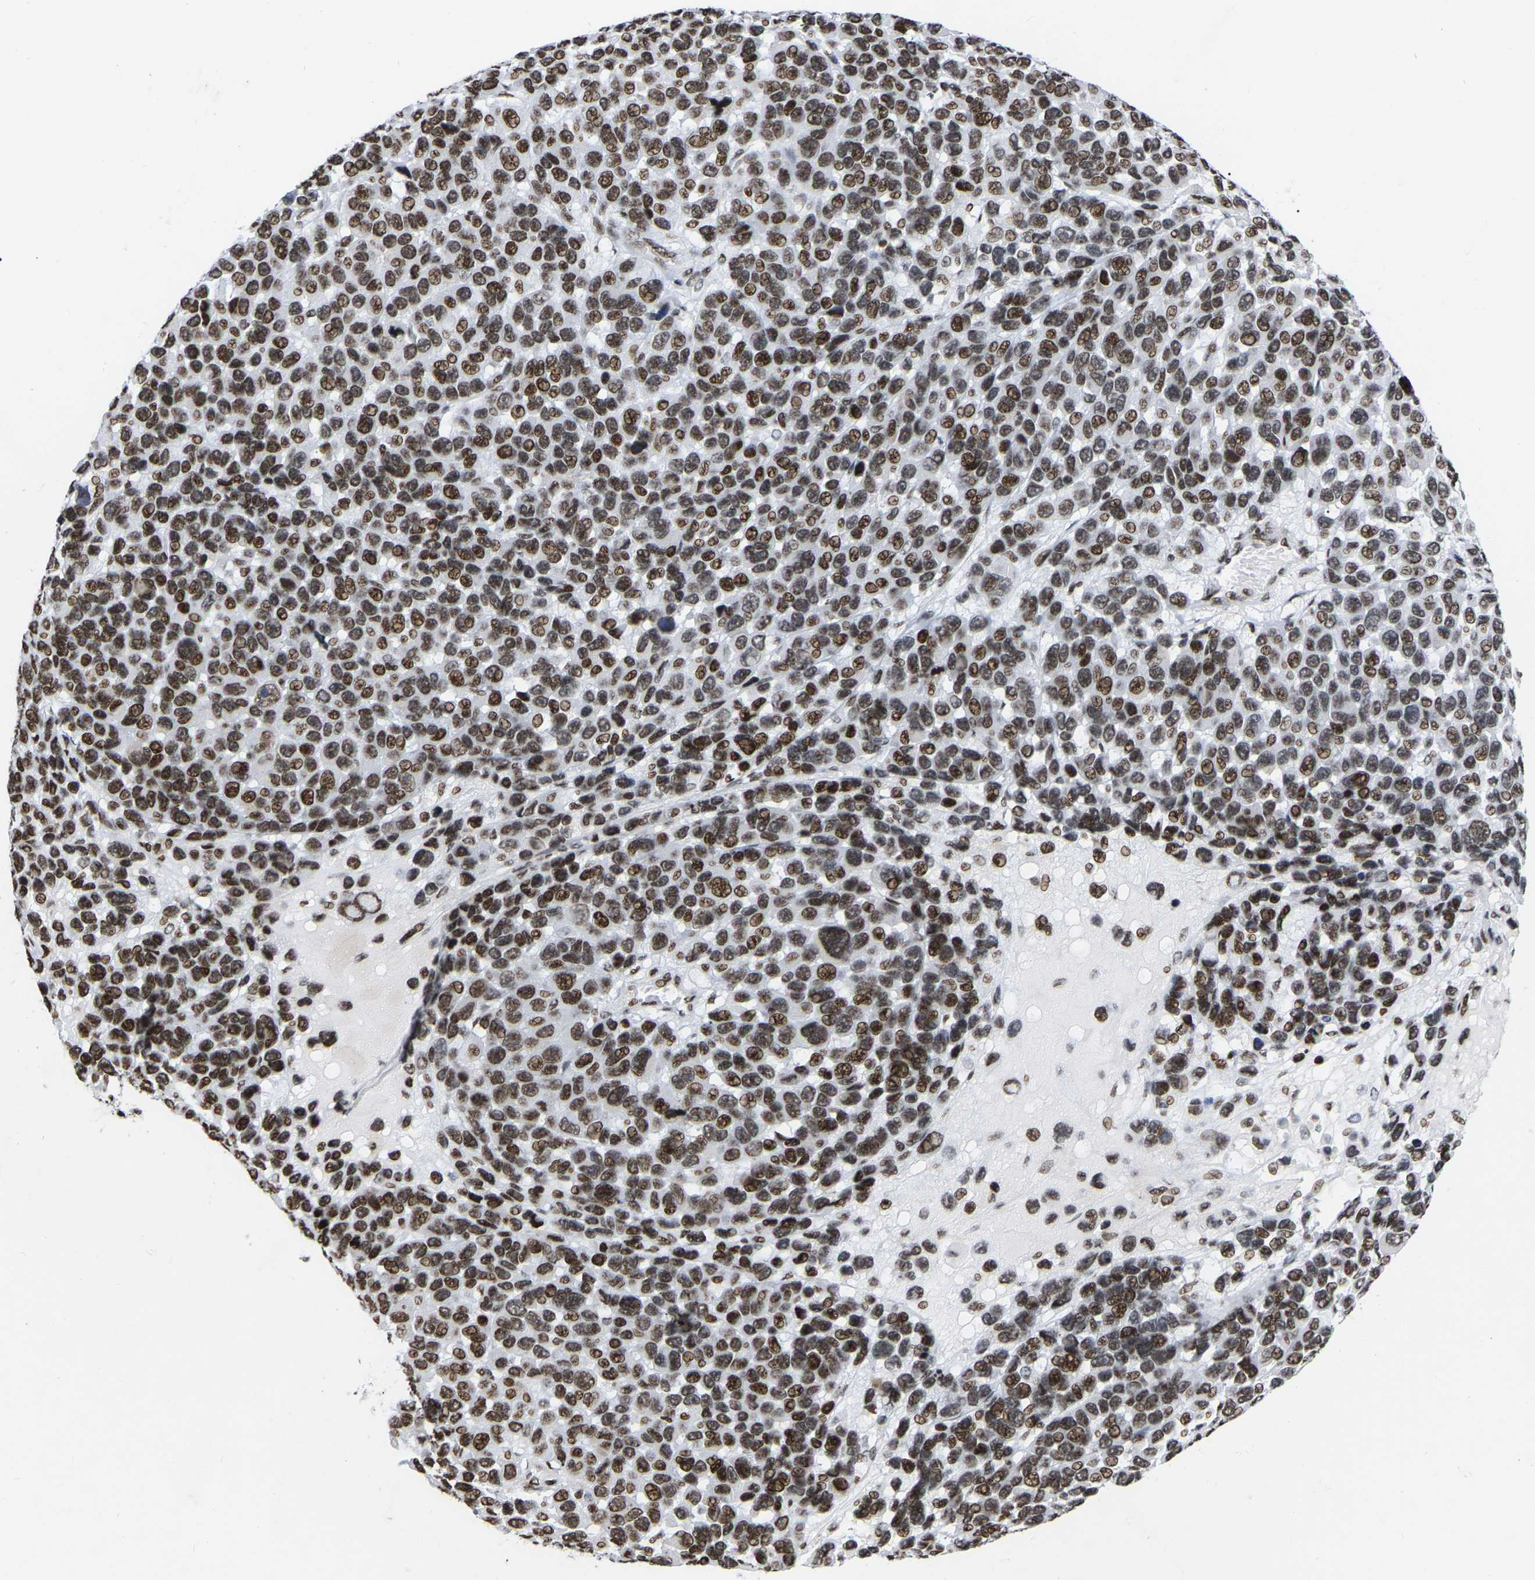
{"staining": {"intensity": "moderate", "quantity": ">75%", "location": "nuclear"}, "tissue": "melanoma", "cell_type": "Tumor cells", "image_type": "cancer", "snomed": [{"axis": "morphology", "description": "Malignant melanoma, NOS"}, {"axis": "topography", "description": "Skin"}], "caption": "There is medium levels of moderate nuclear positivity in tumor cells of malignant melanoma, as demonstrated by immunohistochemical staining (brown color).", "gene": "PRCC", "patient": {"sex": "male", "age": 53}}